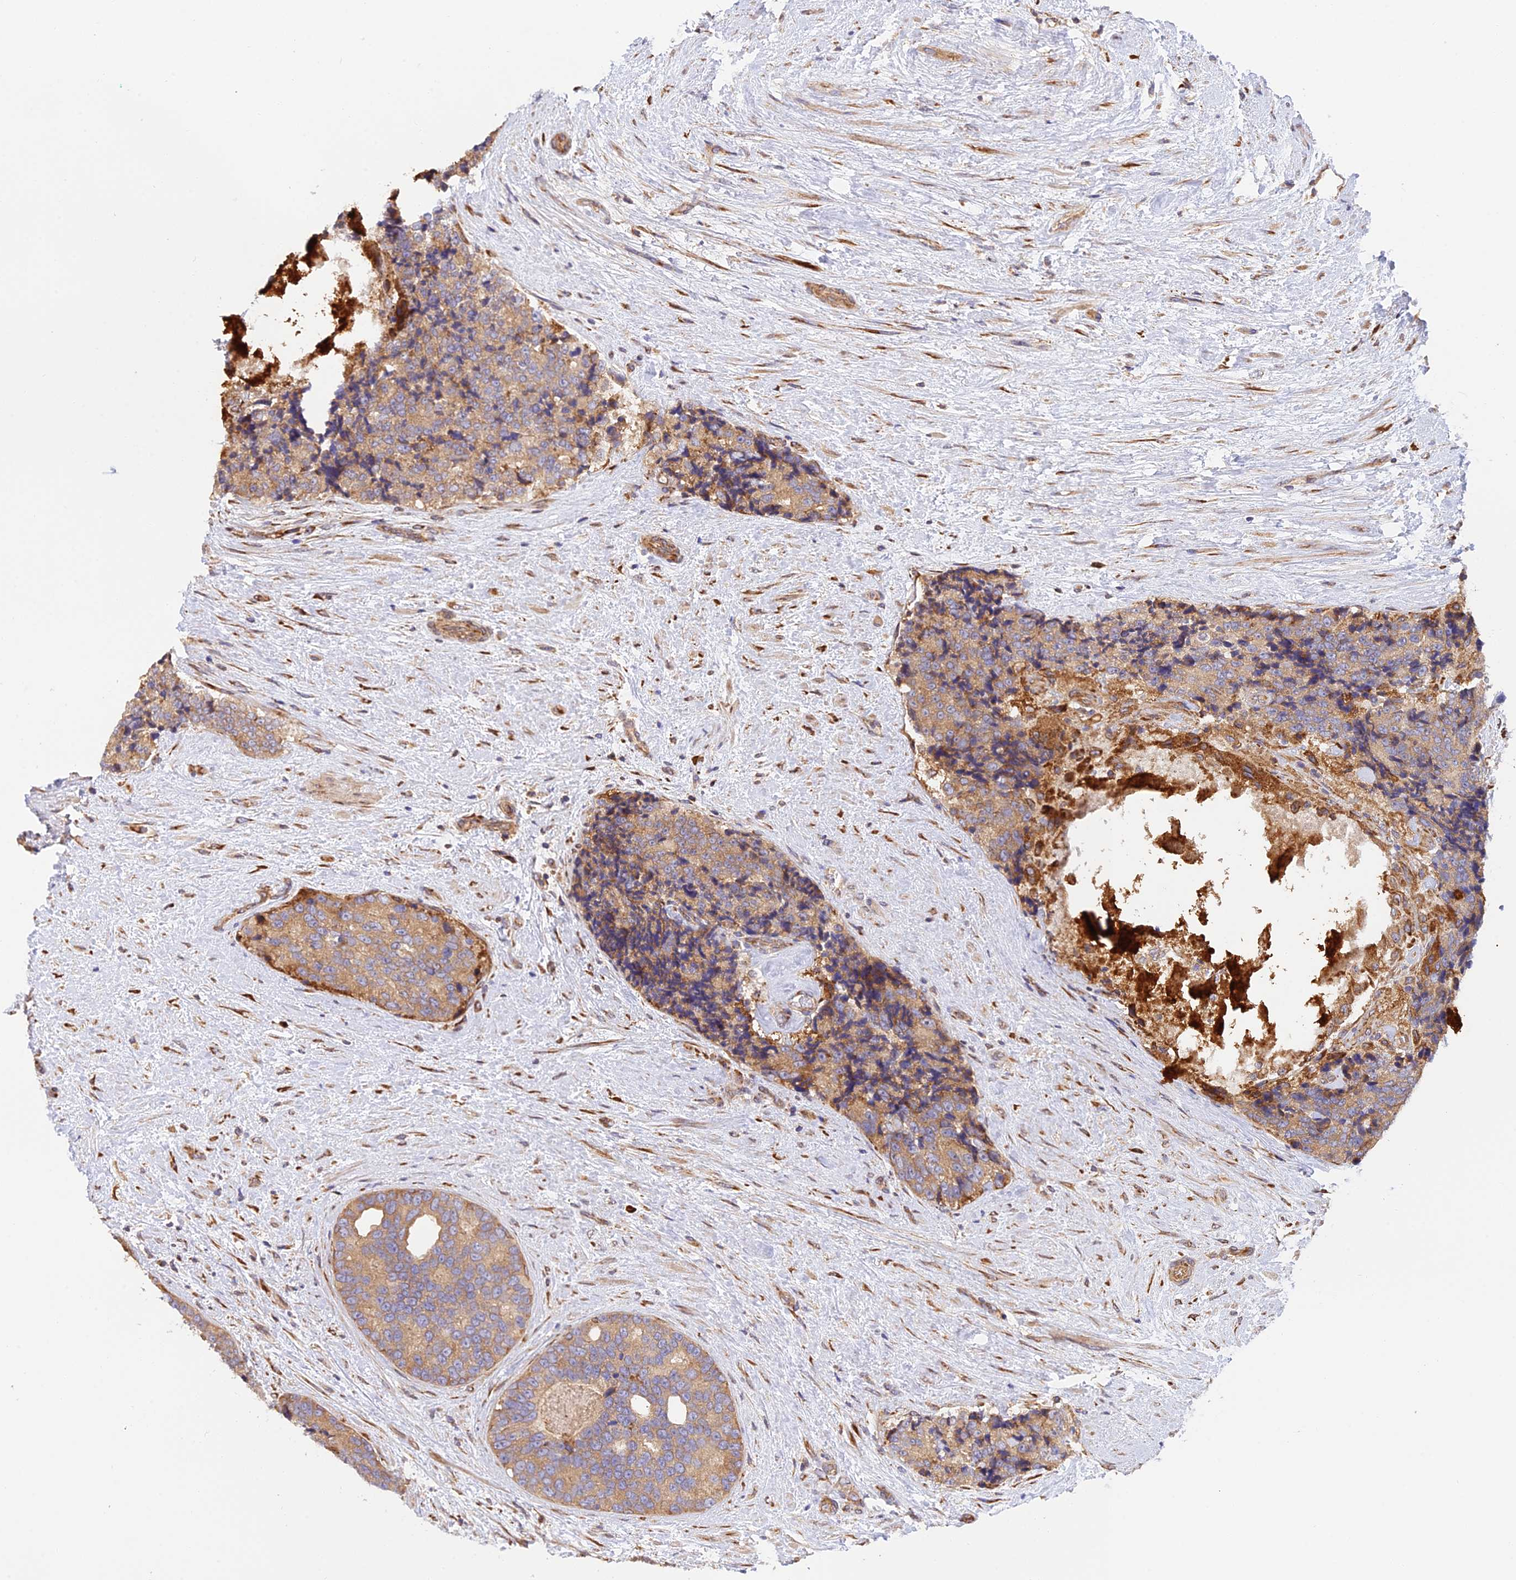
{"staining": {"intensity": "moderate", "quantity": ">75%", "location": "cytoplasmic/membranous"}, "tissue": "prostate cancer", "cell_type": "Tumor cells", "image_type": "cancer", "snomed": [{"axis": "morphology", "description": "Adenocarcinoma, High grade"}, {"axis": "topography", "description": "Prostate"}], "caption": "High-grade adenocarcinoma (prostate) stained with immunohistochemistry demonstrates moderate cytoplasmic/membranous staining in about >75% of tumor cells.", "gene": "RPL5", "patient": {"sex": "male", "age": 70}}